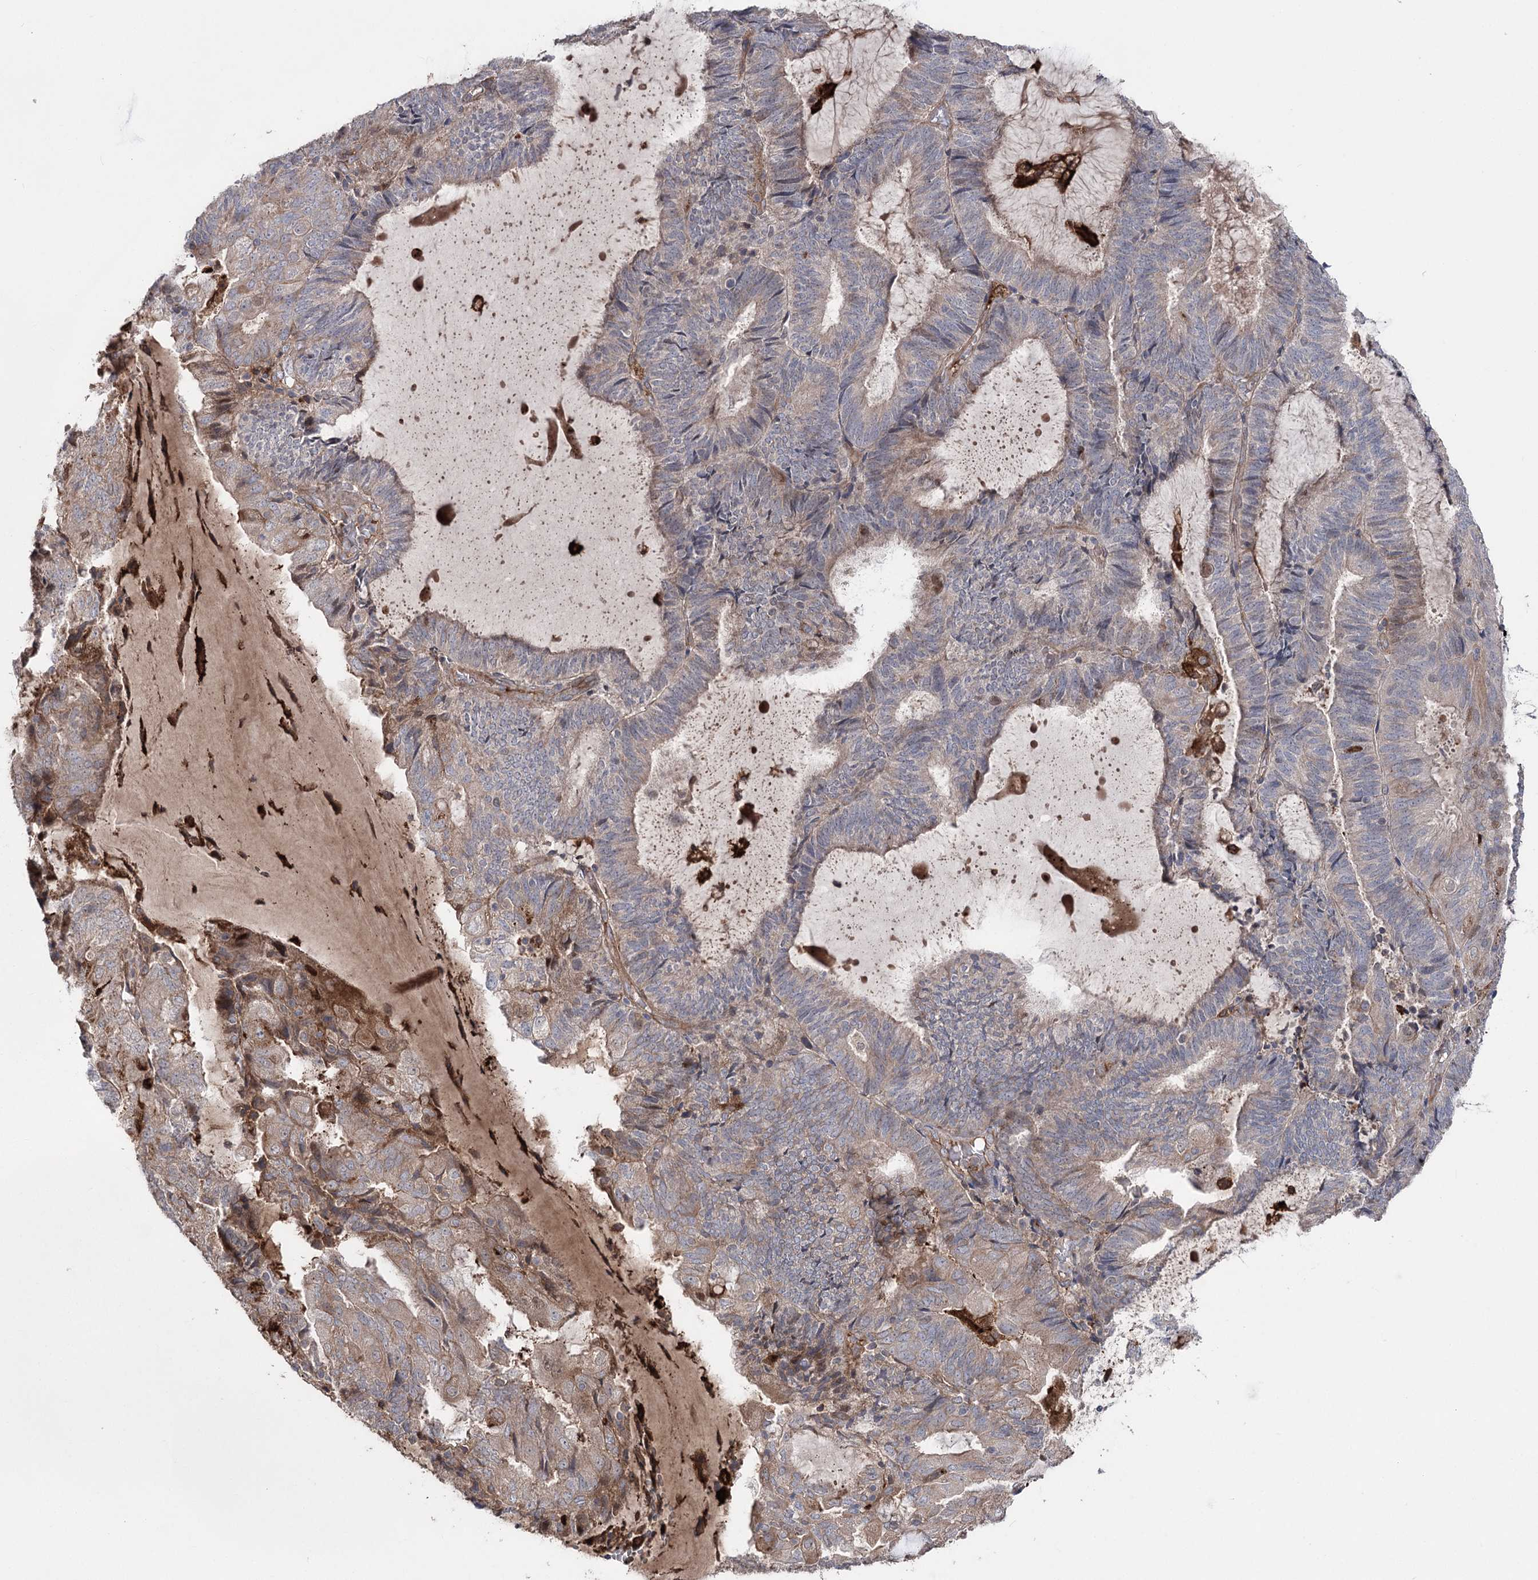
{"staining": {"intensity": "weak", "quantity": "<25%", "location": "cytoplasmic/membranous"}, "tissue": "endometrial cancer", "cell_type": "Tumor cells", "image_type": "cancer", "snomed": [{"axis": "morphology", "description": "Adenocarcinoma, NOS"}, {"axis": "topography", "description": "Endometrium"}], "caption": "Tumor cells are negative for brown protein staining in endometrial adenocarcinoma.", "gene": "OTUD1", "patient": {"sex": "female", "age": 81}}